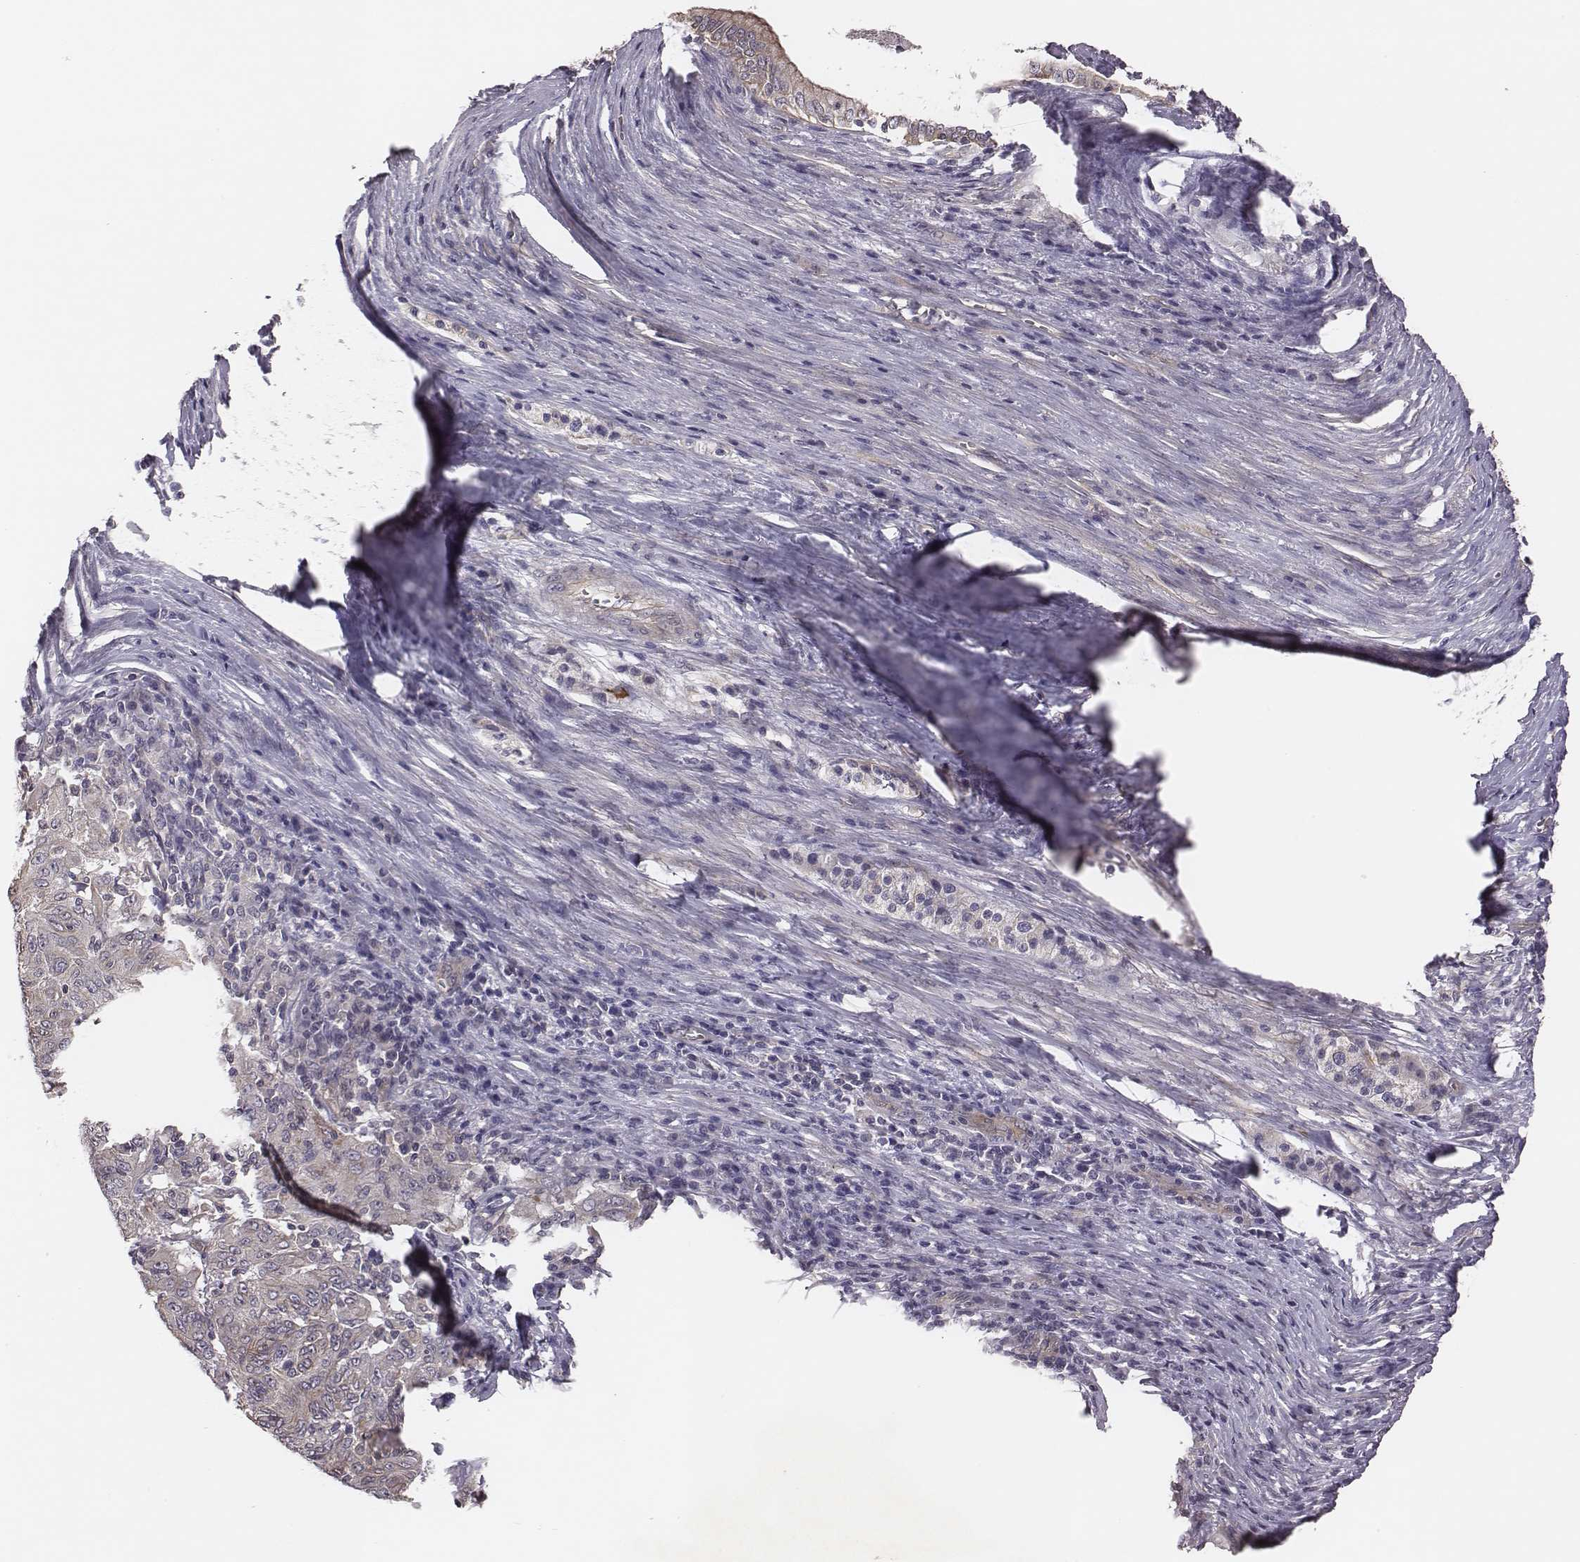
{"staining": {"intensity": "negative", "quantity": "none", "location": "none"}, "tissue": "pancreatic cancer", "cell_type": "Tumor cells", "image_type": "cancer", "snomed": [{"axis": "morphology", "description": "Adenocarcinoma, NOS"}, {"axis": "topography", "description": "Pancreas"}], "caption": "Immunohistochemistry photomicrograph of neoplastic tissue: human pancreatic adenocarcinoma stained with DAB (3,3'-diaminobenzidine) demonstrates no significant protein expression in tumor cells. Brightfield microscopy of immunohistochemistry stained with DAB (brown) and hematoxylin (blue), captured at high magnification.", "gene": "SCARF1", "patient": {"sex": "male", "age": 63}}